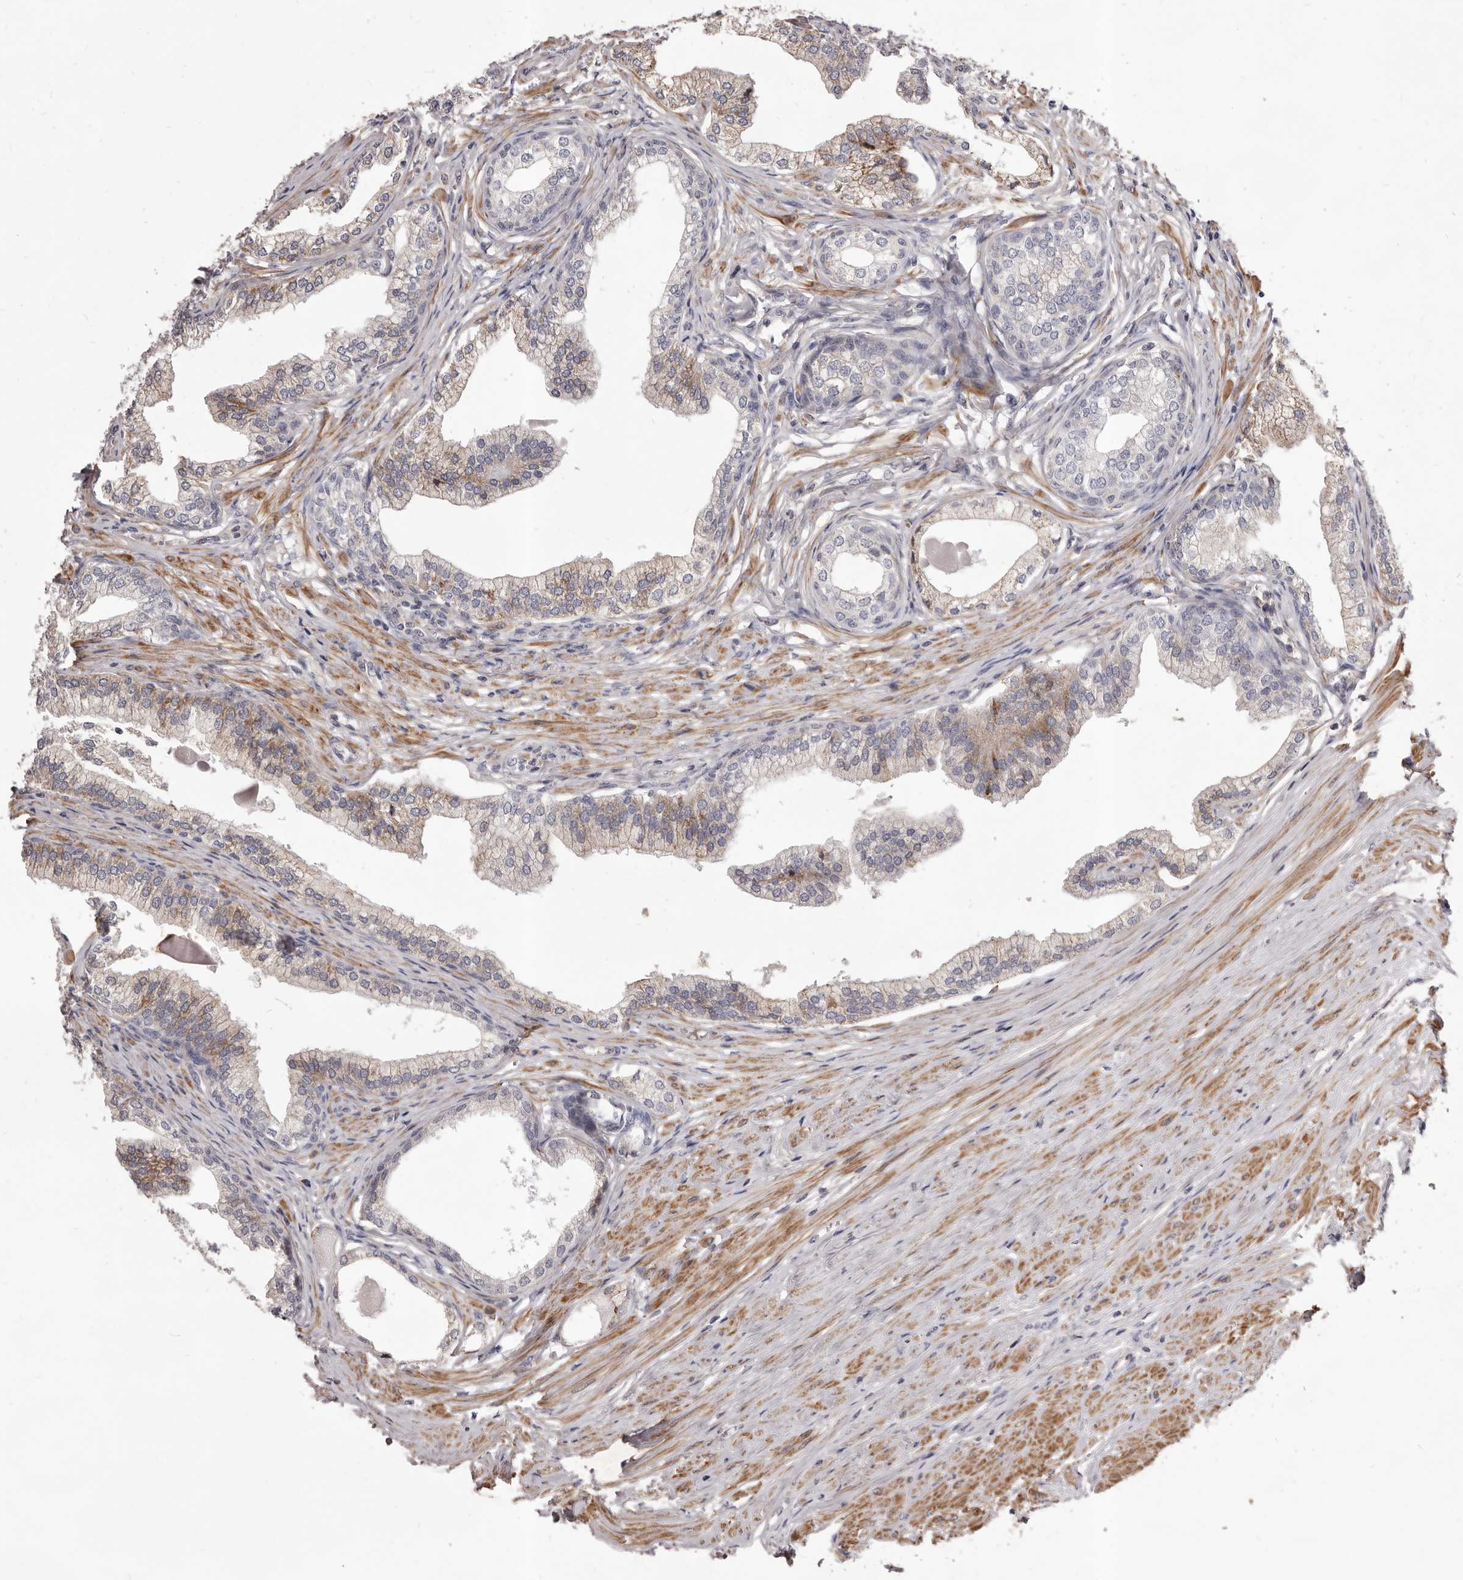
{"staining": {"intensity": "moderate", "quantity": "<25%", "location": "cytoplasmic/membranous"}, "tissue": "prostate", "cell_type": "Glandular cells", "image_type": "normal", "snomed": [{"axis": "morphology", "description": "Normal tissue, NOS"}, {"axis": "morphology", "description": "Urothelial carcinoma, Low grade"}, {"axis": "topography", "description": "Urinary bladder"}, {"axis": "topography", "description": "Prostate"}], "caption": "Immunohistochemistry photomicrograph of normal prostate stained for a protein (brown), which demonstrates low levels of moderate cytoplasmic/membranous expression in about <25% of glandular cells.", "gene": "ALPK1", "patient": {"sex": "male", "age": 60}}